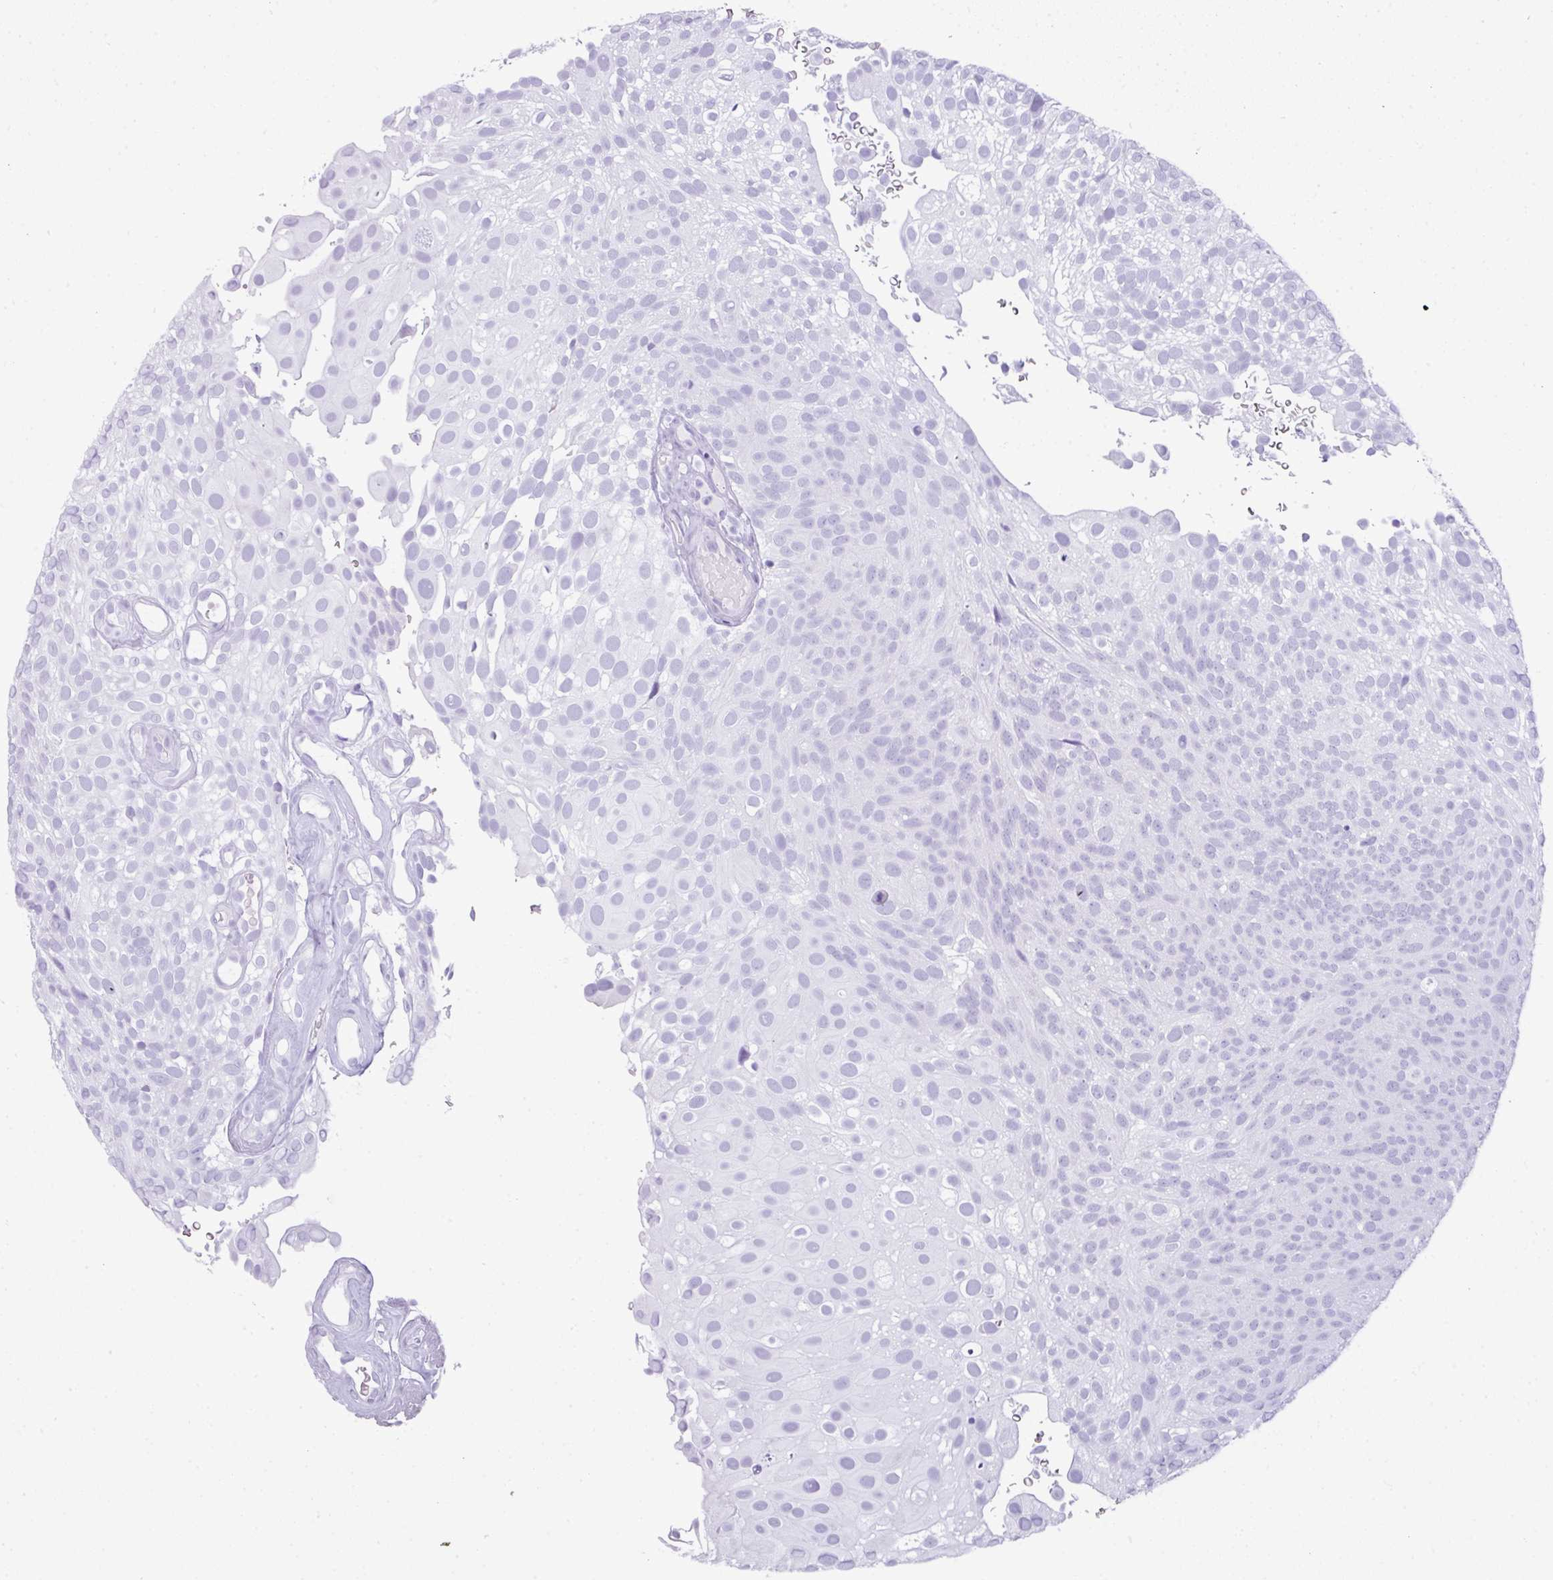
{"staining": {"intensity": "negative", "quantity": "none", "location": "none"}, "tissue": "urothelial cancer", "cell_type": "Tumor cells", "image_type": "cancer", "snomed": [{"axis": "morphology", "description": "Urothelial carcinoma, Low grade"}, {"axis": "topography", "description": "Urinary bladder"}], "caption": "Human urothelial cancer stained for a protein using IHC reveals no positivity in tumor cells.", "gene": "TNP1", "patient": {"sex": "male", "age": 78}}